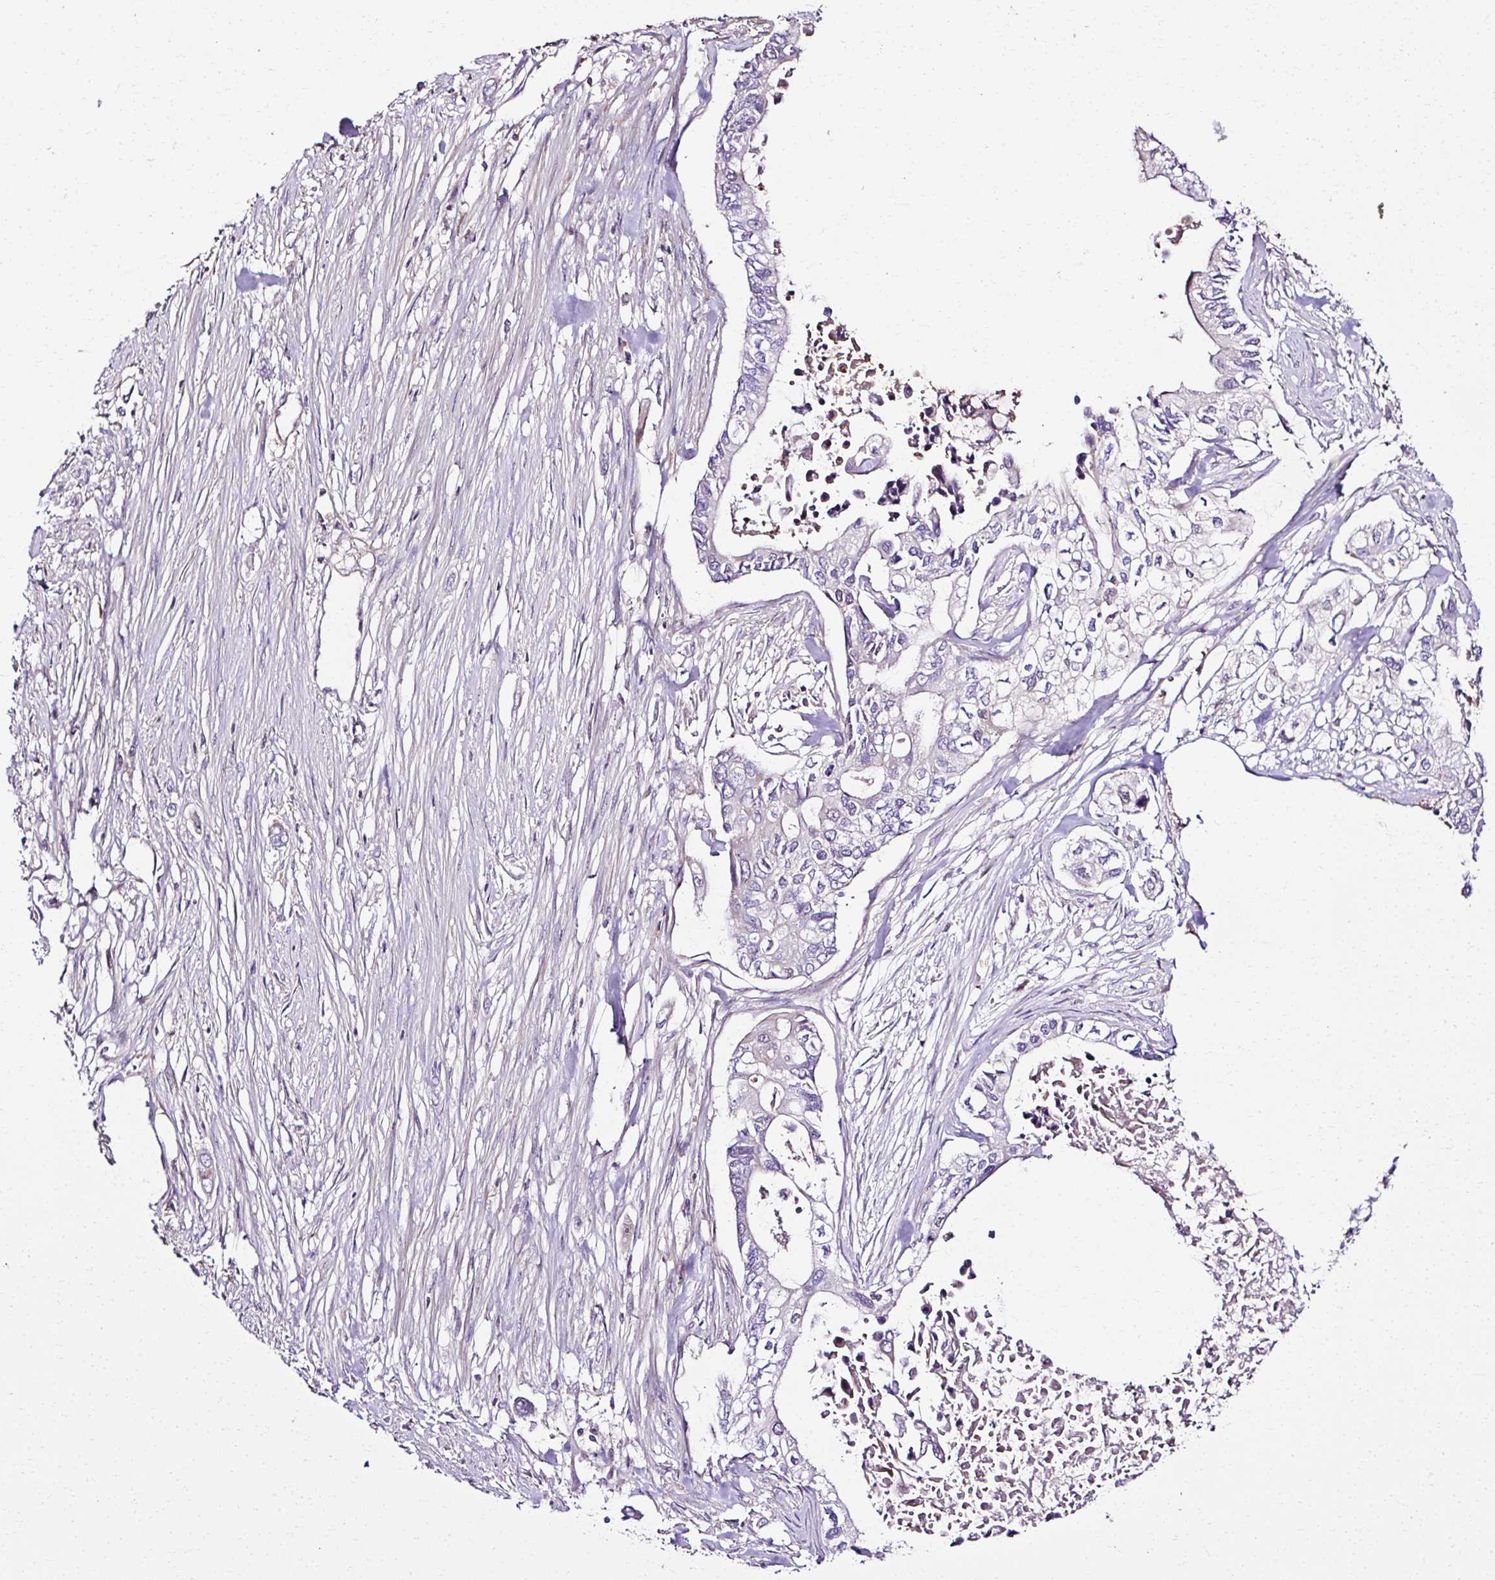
{"staining": {"intensity": "negative", "quantity": "none", "location": "none"}, "tissue": "pancreatic cancer", "cell_type": "Tumor cells", "image_type": "cancer", "snomed": [{"axis": "morphology", "description": "Adenocarcinoma, NOS"}, {"axis": "topography", "description": "Pancreas"}], "caption": "Immunohistochemistry (IHC) photomicrograph of neoplastic tissue: pancreatic cancer stained with DAB (3,3'-diaminobenzidine) exhibits no significant protein staining in tumor cells.", "gene": "CCDC85C", "patient": {"sex": "female", "age": 63}}